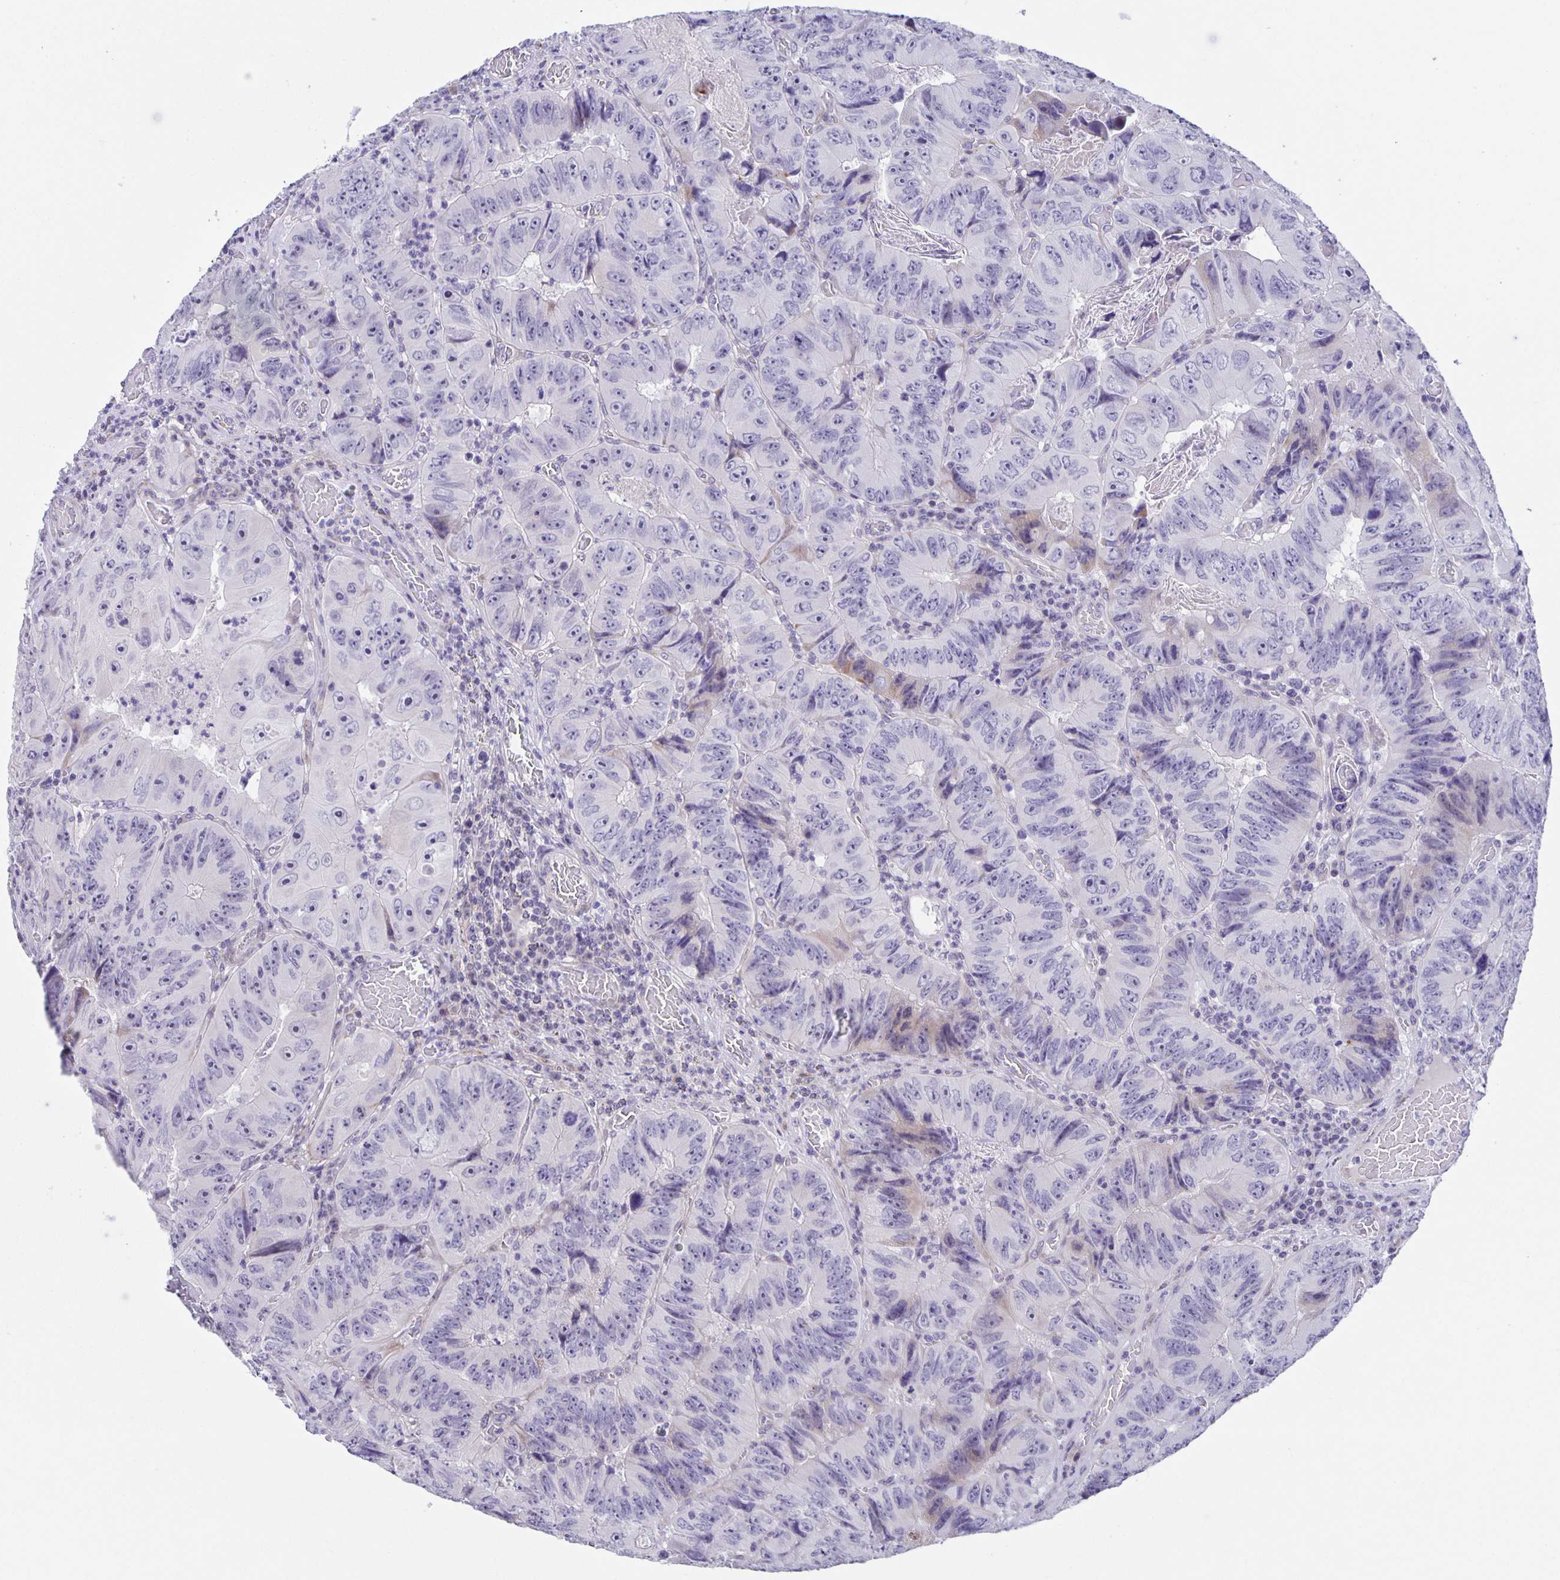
{"staining": {"intensity": "negative", "quantity": "none", "location": "none"}, "tissue": "colorectal cancer", "cell_type": "Tumor cells", "image_type": "cancer", "snomed": [{"axis": "morphology", "description": "Adenocarcinoma, NOS"}, {"axis": "topography", "description": "Colon"}], "caption": "Colorectal adenocarcinoma stained for a protein using immunohistochemistry shows no staining tumor cells.", "gene": "PHRF1", "patient": {"sex": "female", "age": 84}}